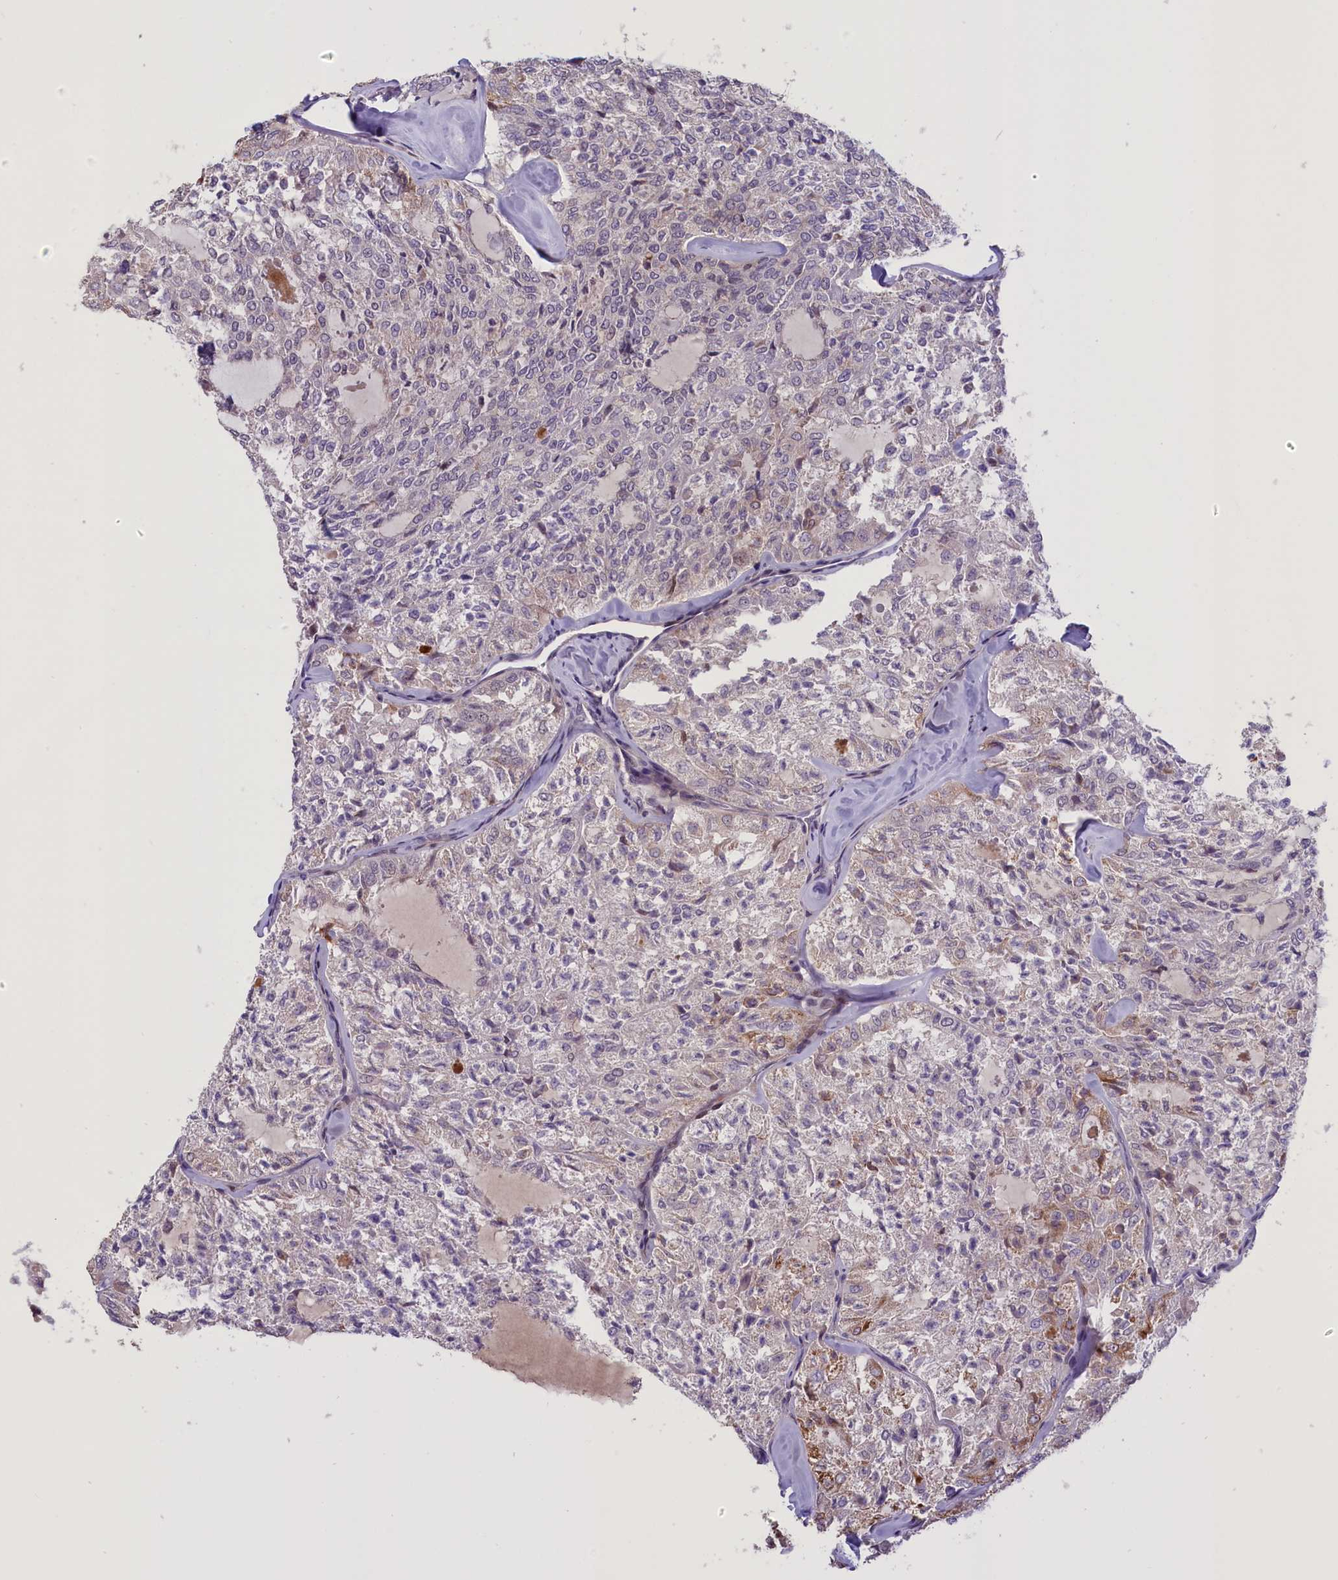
{"staining": {"intensity": "weak", "quantity": "<25%", "location": "nuclear"}, "tissue": "thyroid cancer", "cell_type": "Tumor cells", "image_type": "cancer", "snomed": [{"axis": "morphology", "description": "Follicular adenoma carcinoma, NOS"}, {"axis": "topography", "description": "Thyroid gland"}], "caption": "Protein analysis of follicular adenoma carcinoma (thyroid) demonstrates no significant positivity in tumor cells.", "gene": "ENHO", "patient": {"sex": "male", "age": 75}}